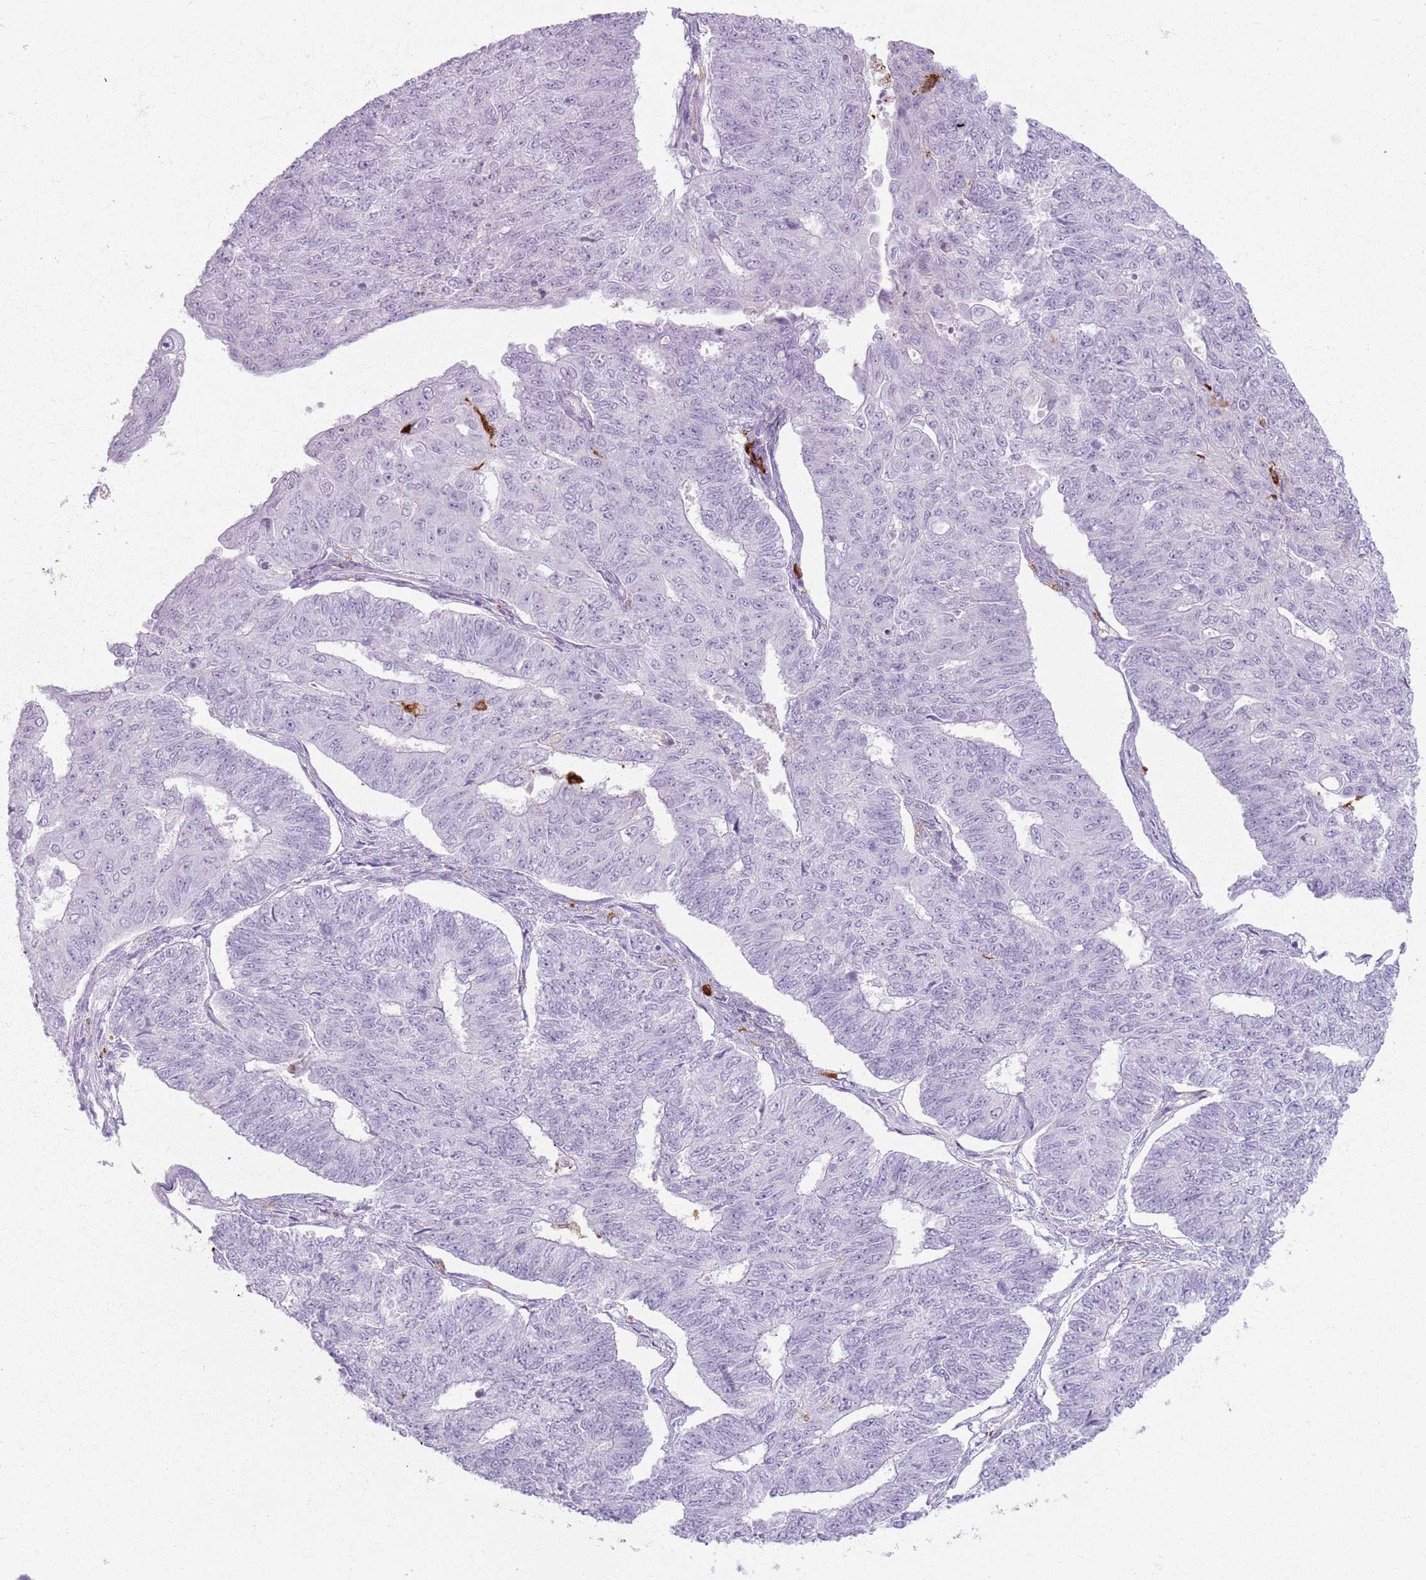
{"staining": {"intensity": "negative", "quantity": "none", "location": "none"}, "tissue": "endometrial cancer", "cell_type": "Tumor cells", "image_type": "cancer", "snomed": [{"axis": "morphology", "description": "Adenocarcinoma, NOS"}, {"axis": "topography", "description": "Endometrium"}], "caption": "Immunohistochemistry micrograph of neoplastic tissue: human endometrial adenocarcinoma stained with DAB displays no significant protein positivity in tumor cells.", "gene": "GDPGP1", "patient": {"sex": "female", "age": 32}}